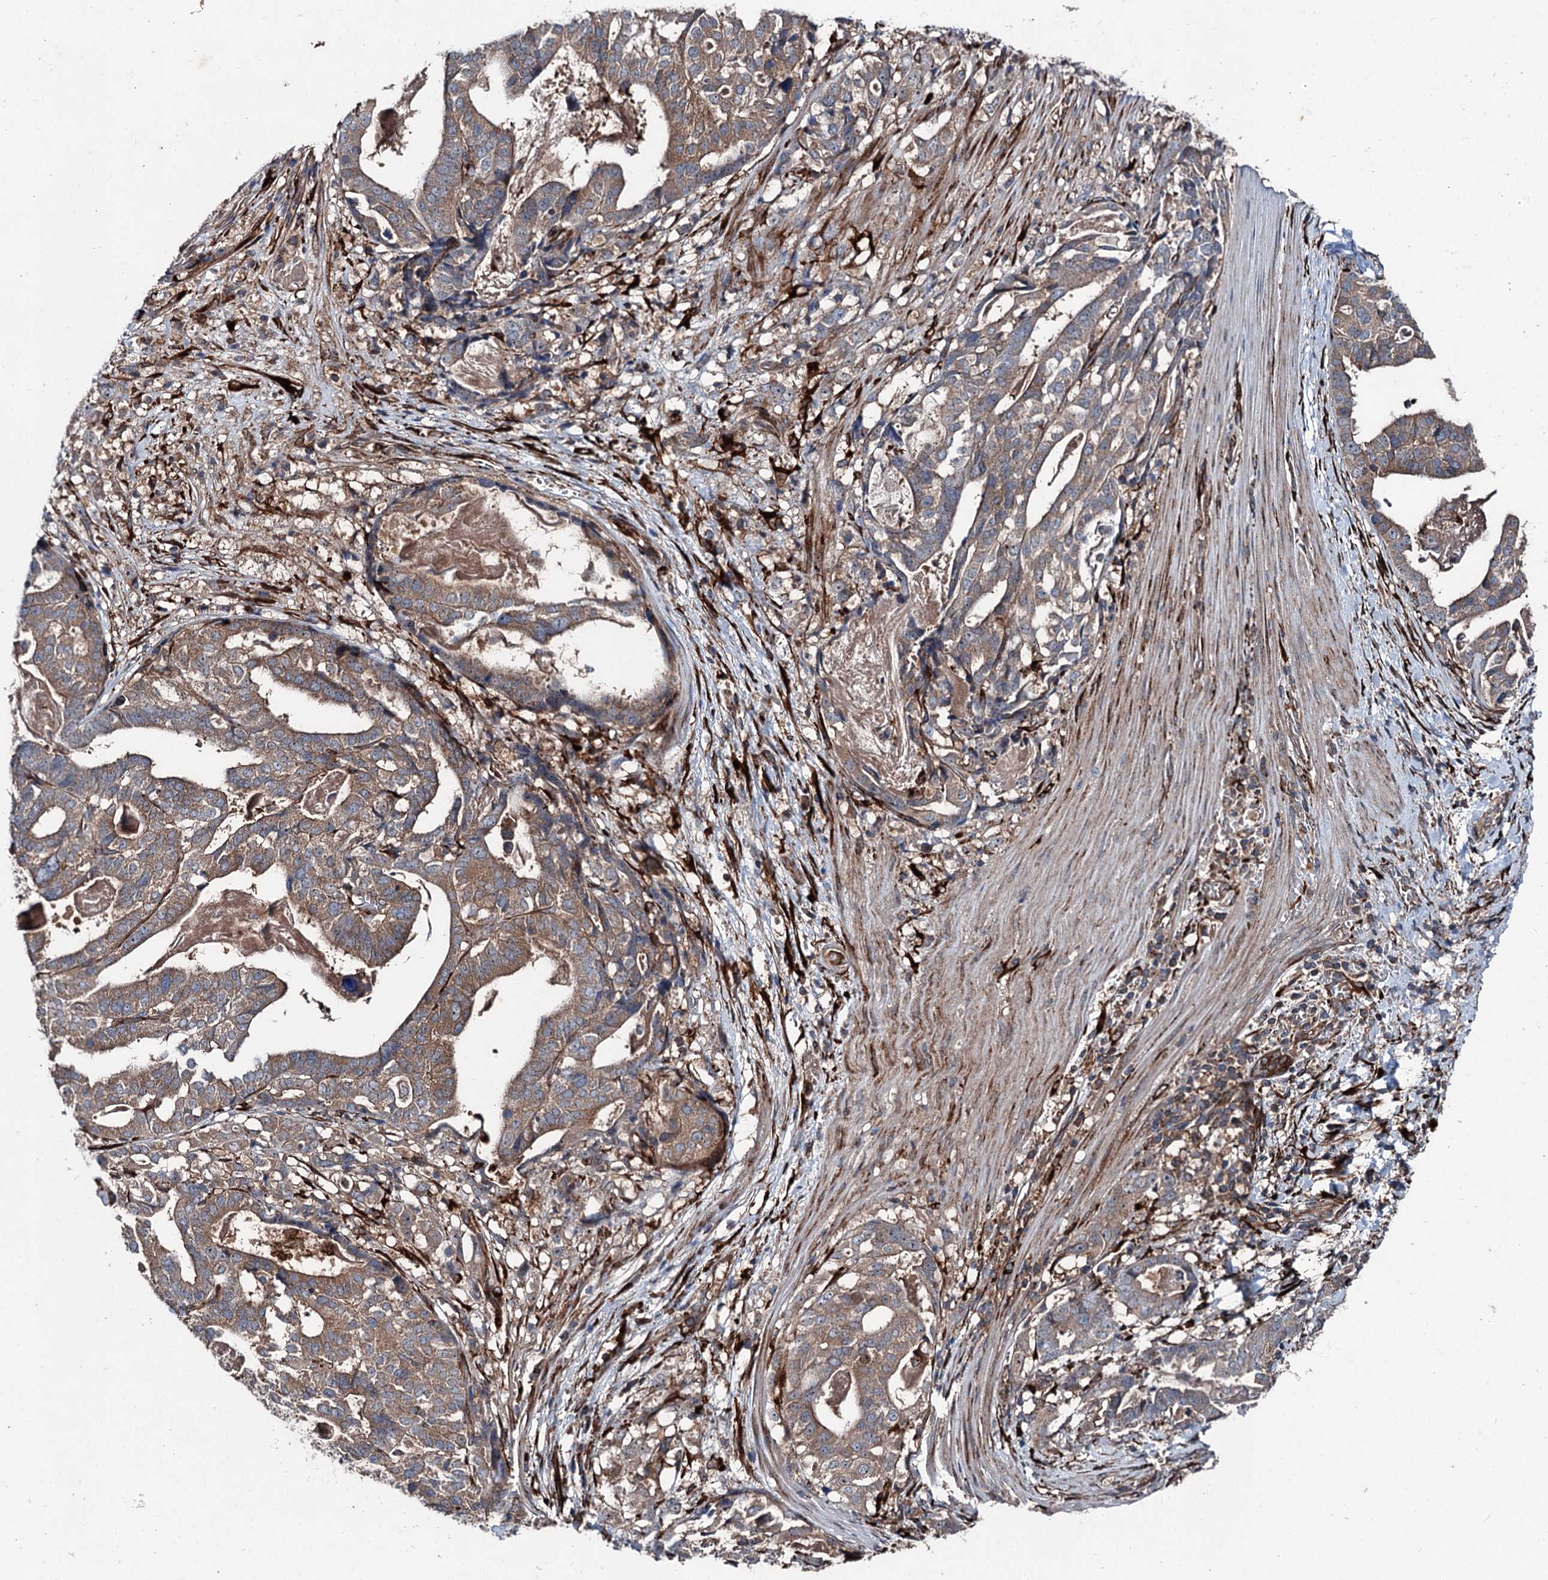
{"staining": {"intensity": "moderate", "quantity": ">75%", "location": "cytoplasmic/membranous"}, "tissue": "stomach cancer", "cell_type": "Tumor cells", "image_type": "cancer", "snomed": [{"axis": "morphology", "description": "Adenocarcinoma, NOS"}, {"axis": "topography", "description": "Stomach"}], "caption": "Moderate cytoplasmic/membranous expression for a protein is seen in about >75% of tumor cells of adenocarcinoma (stomach) using IHC.", "gene": "DDIAS", "patient": {"sex": "male", "age": 48}}